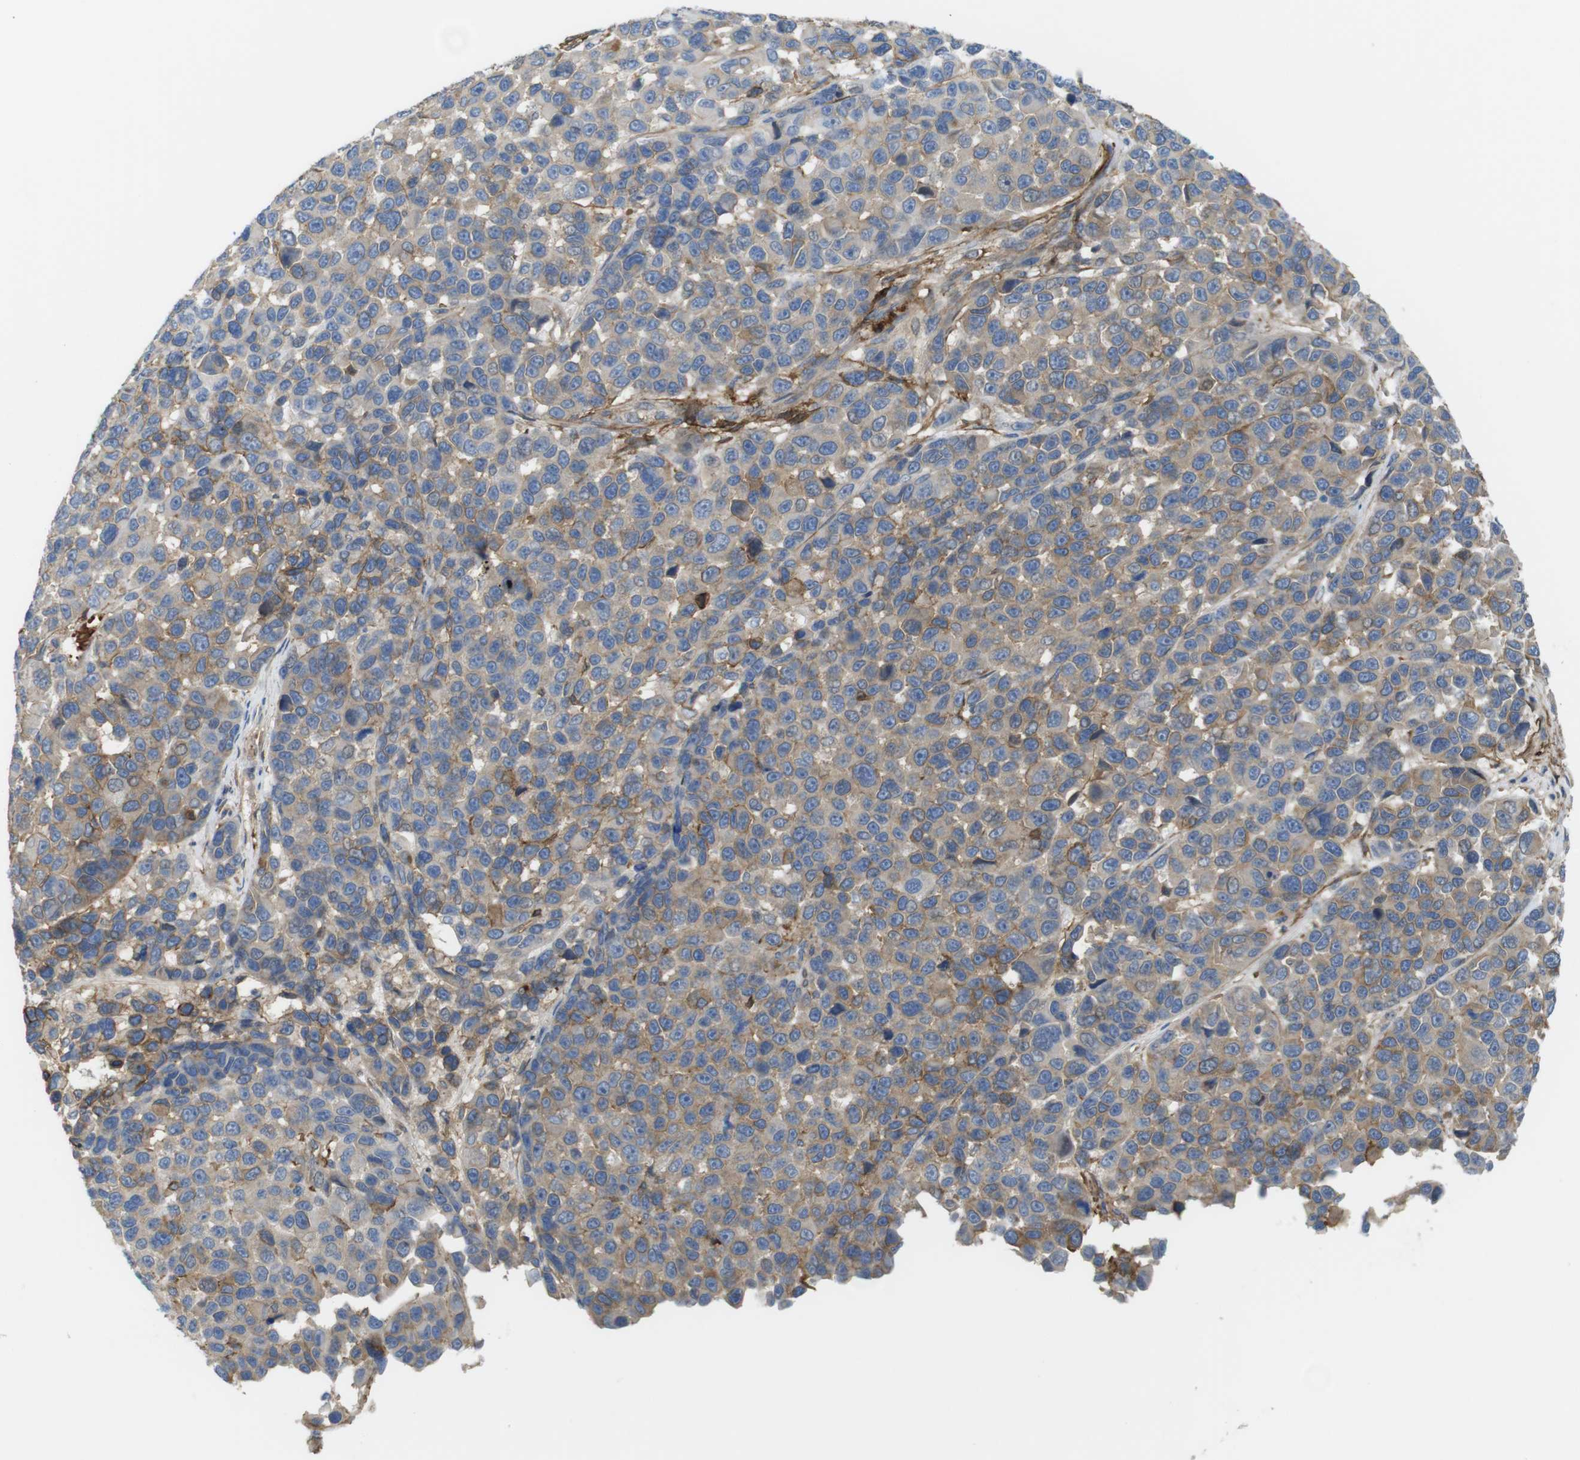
{"staining": {"intensity": "moderate", "quantity": "25%-75%", "location": "cytoplasmic/membranous"}, "tissue": "melanoma", "cell_type": "Tumor cells", "image_type": "cancer", "snomed": [{"axis": "morphology", "description": "Malignant melanoma, NOS"}, {"axis": "topography", "description": "Skin"}], "caption": "Protein staining of melanoma tissue displays moderate cytoplasmic/membranous expression in about 25%-75% of tumor cells.", "gene": "CYBRD1", "patient": {"sex": "male", "age": 53}}